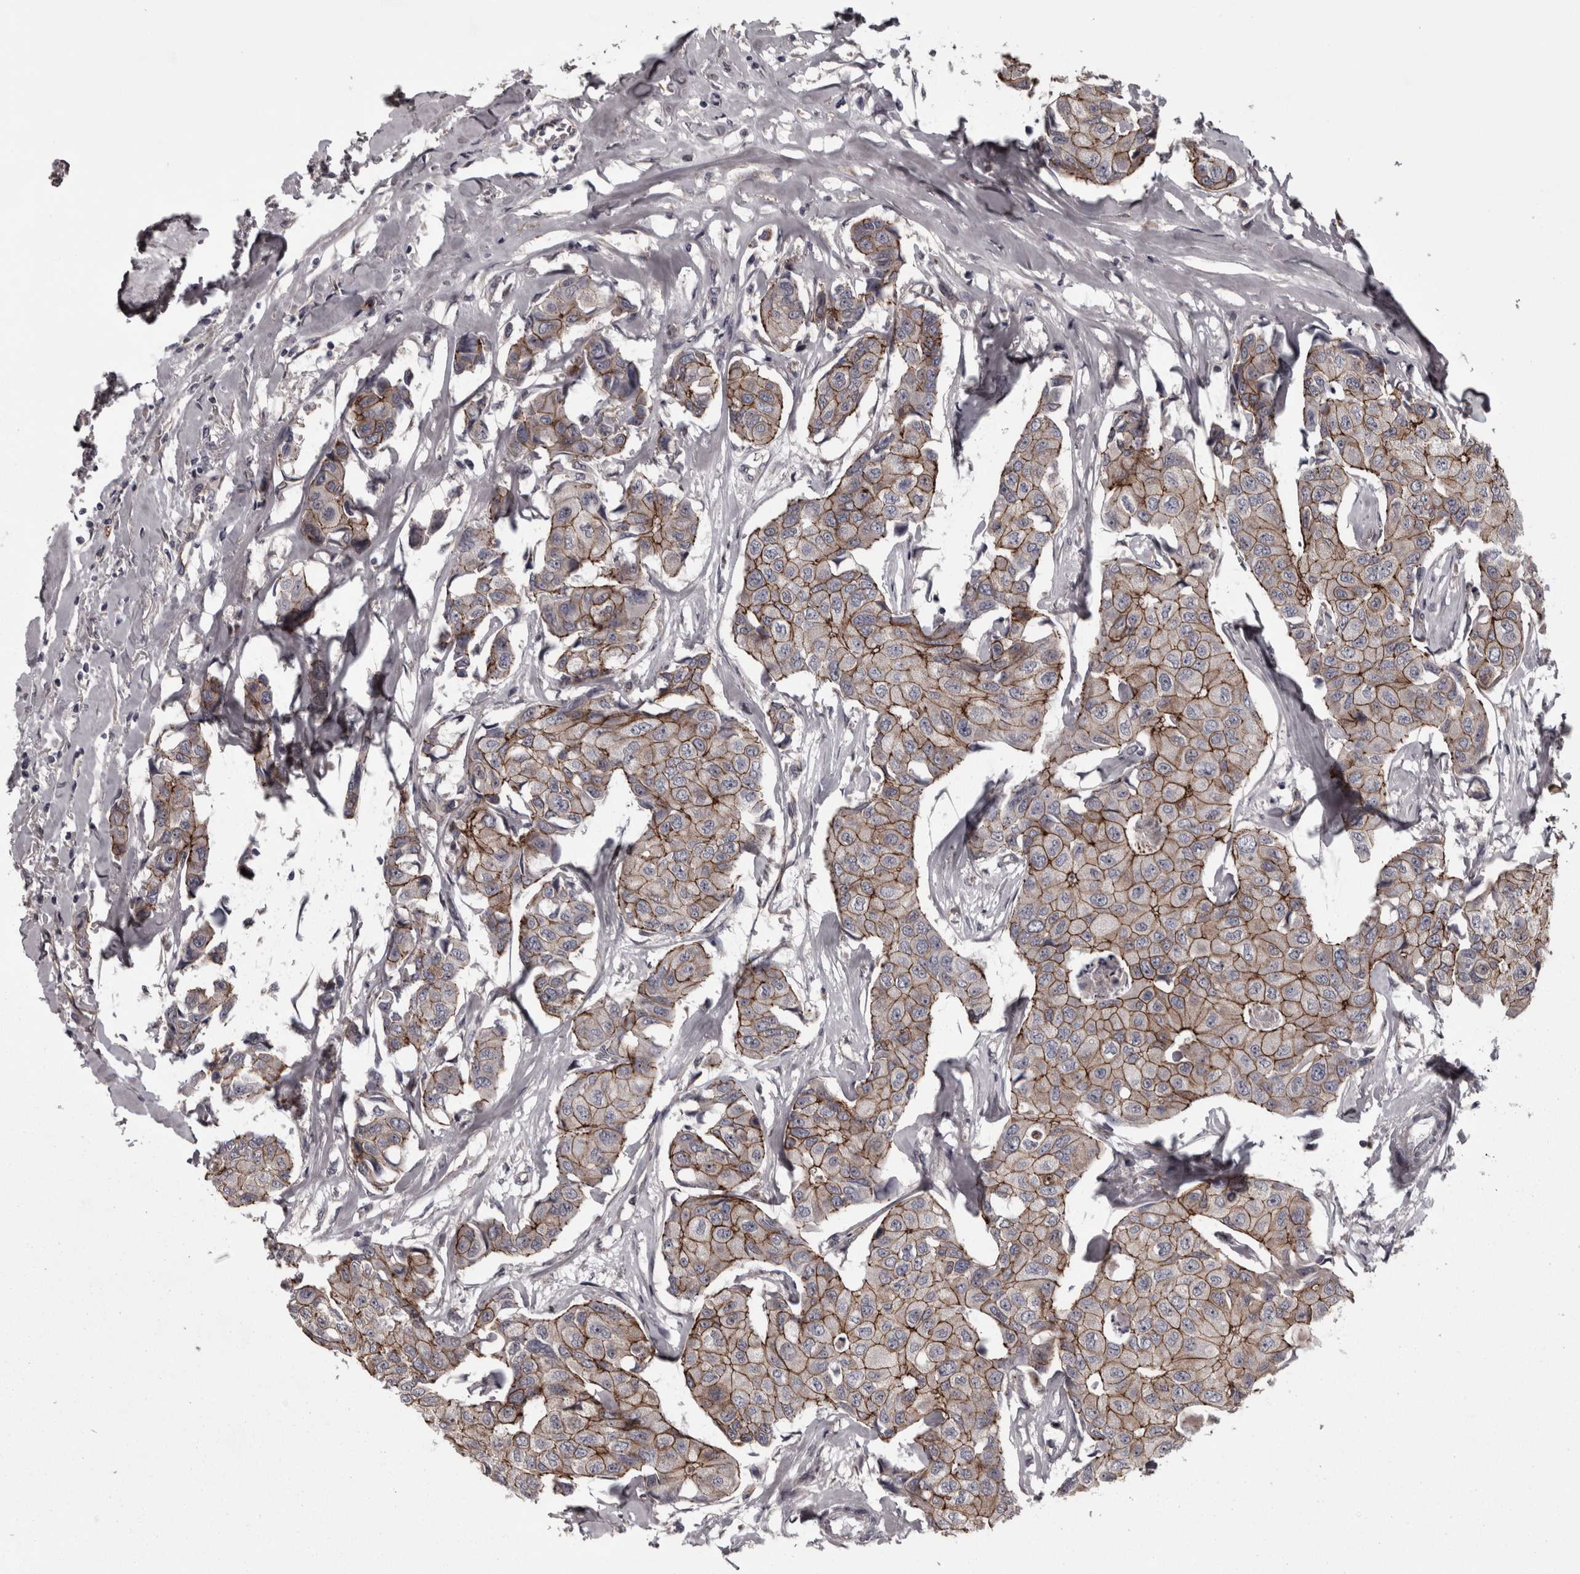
{"staining": {"intensity": "moderate", "quantity": ">75%", "location": "cytoplasmic/membranous"}, "tissue": "breast cancer", "cell_type": "Tumor cells", "image_type": "cancer", "snomed": [{"axis": "morphology", "description": "Duct carcinoma"}, {"axis": "topography", "description": "Breast"}], "caption": "Breast cancer (intraductal carcinoma) stained with immunohistochemistry (IHC) shows moderate cytoplasmic/membranous positivity in approximately >75% of tumor cells.", "gene": "PCDH17", "patient": {"sex": "female", "age": 80}}